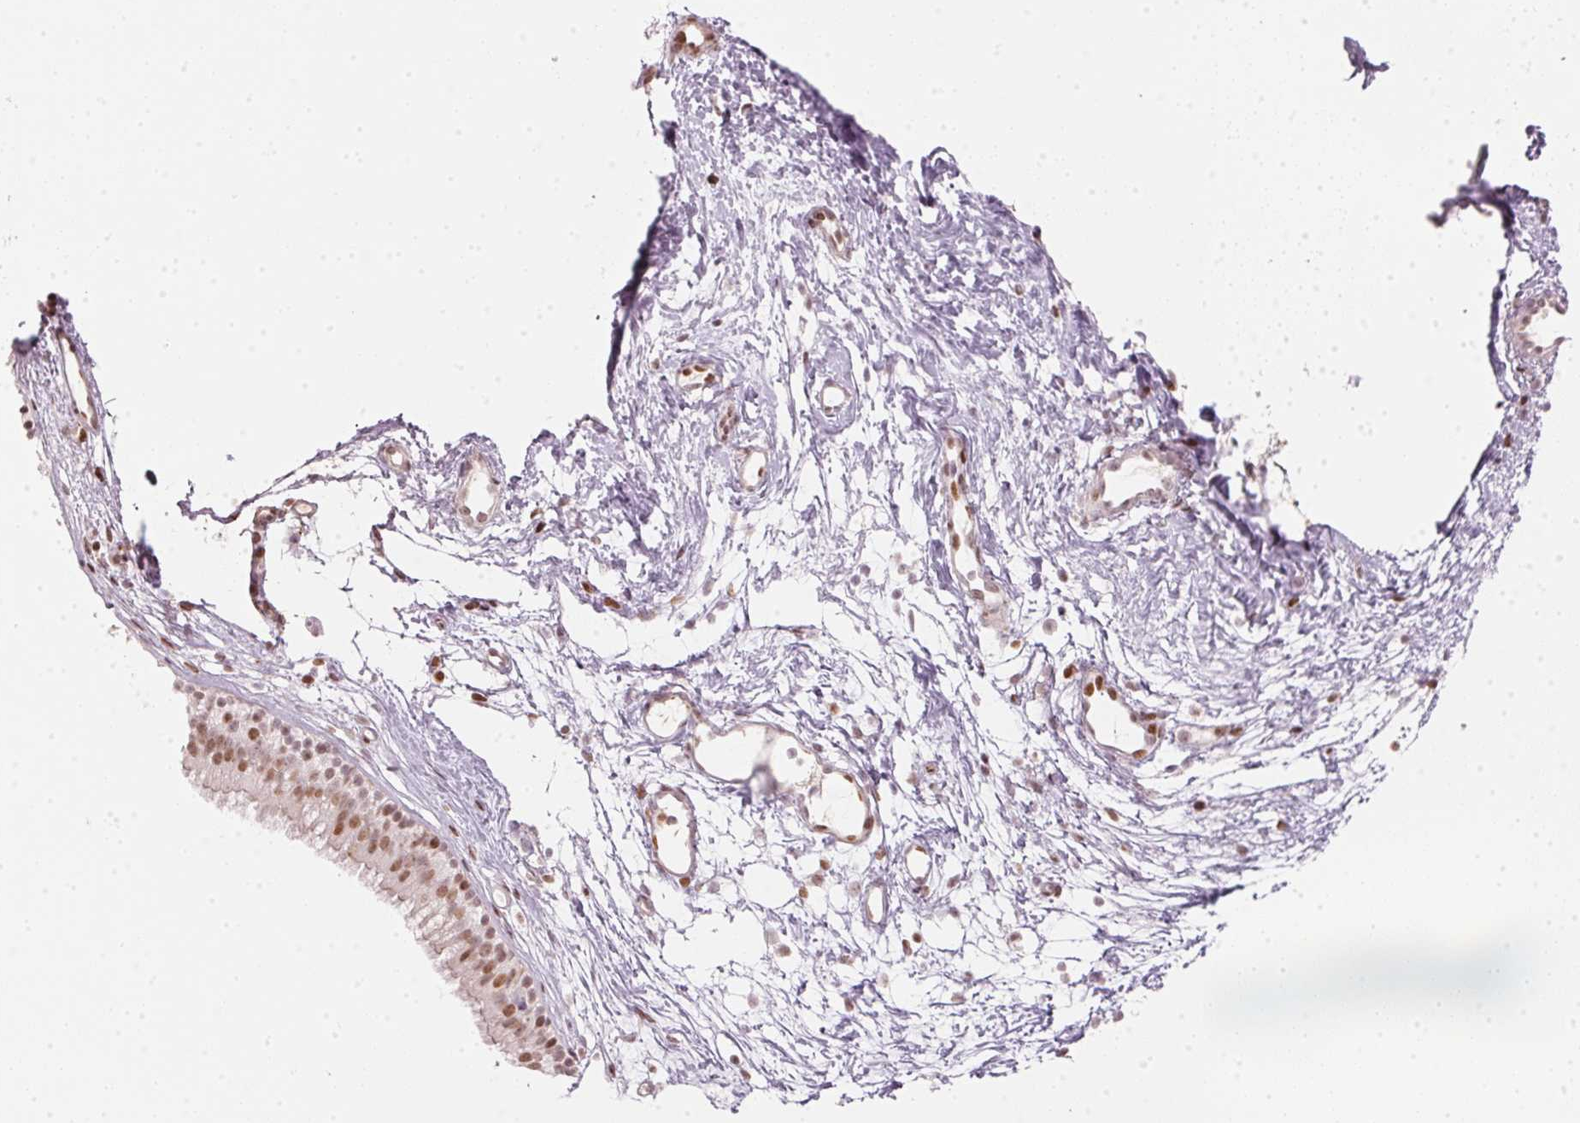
{"staining": {"intensity": "moderate", "quantity": ">75%", "location": "nuclear"}, "tissue": "nasopharynx", "cell_type": "Respiratory epithelial cells", "image_type": "normal", "snomed": [{"axis": "morphology", "description": "Normal tissue, NOS"}, {"axis": "topography", "description": "Nasopharynx"}], "caption": "Respiratory epithelial cells reveal medium levels of moderate nuclear positivity in about >75% of cells in benign nasopharynx. The staining is performed using DAB brown chromogen to label protein expression. The nuclei are counter-stained blue using hematoxylin.", "gene": "KAT6A", "patient": {"sex": "male", "age": 58}}